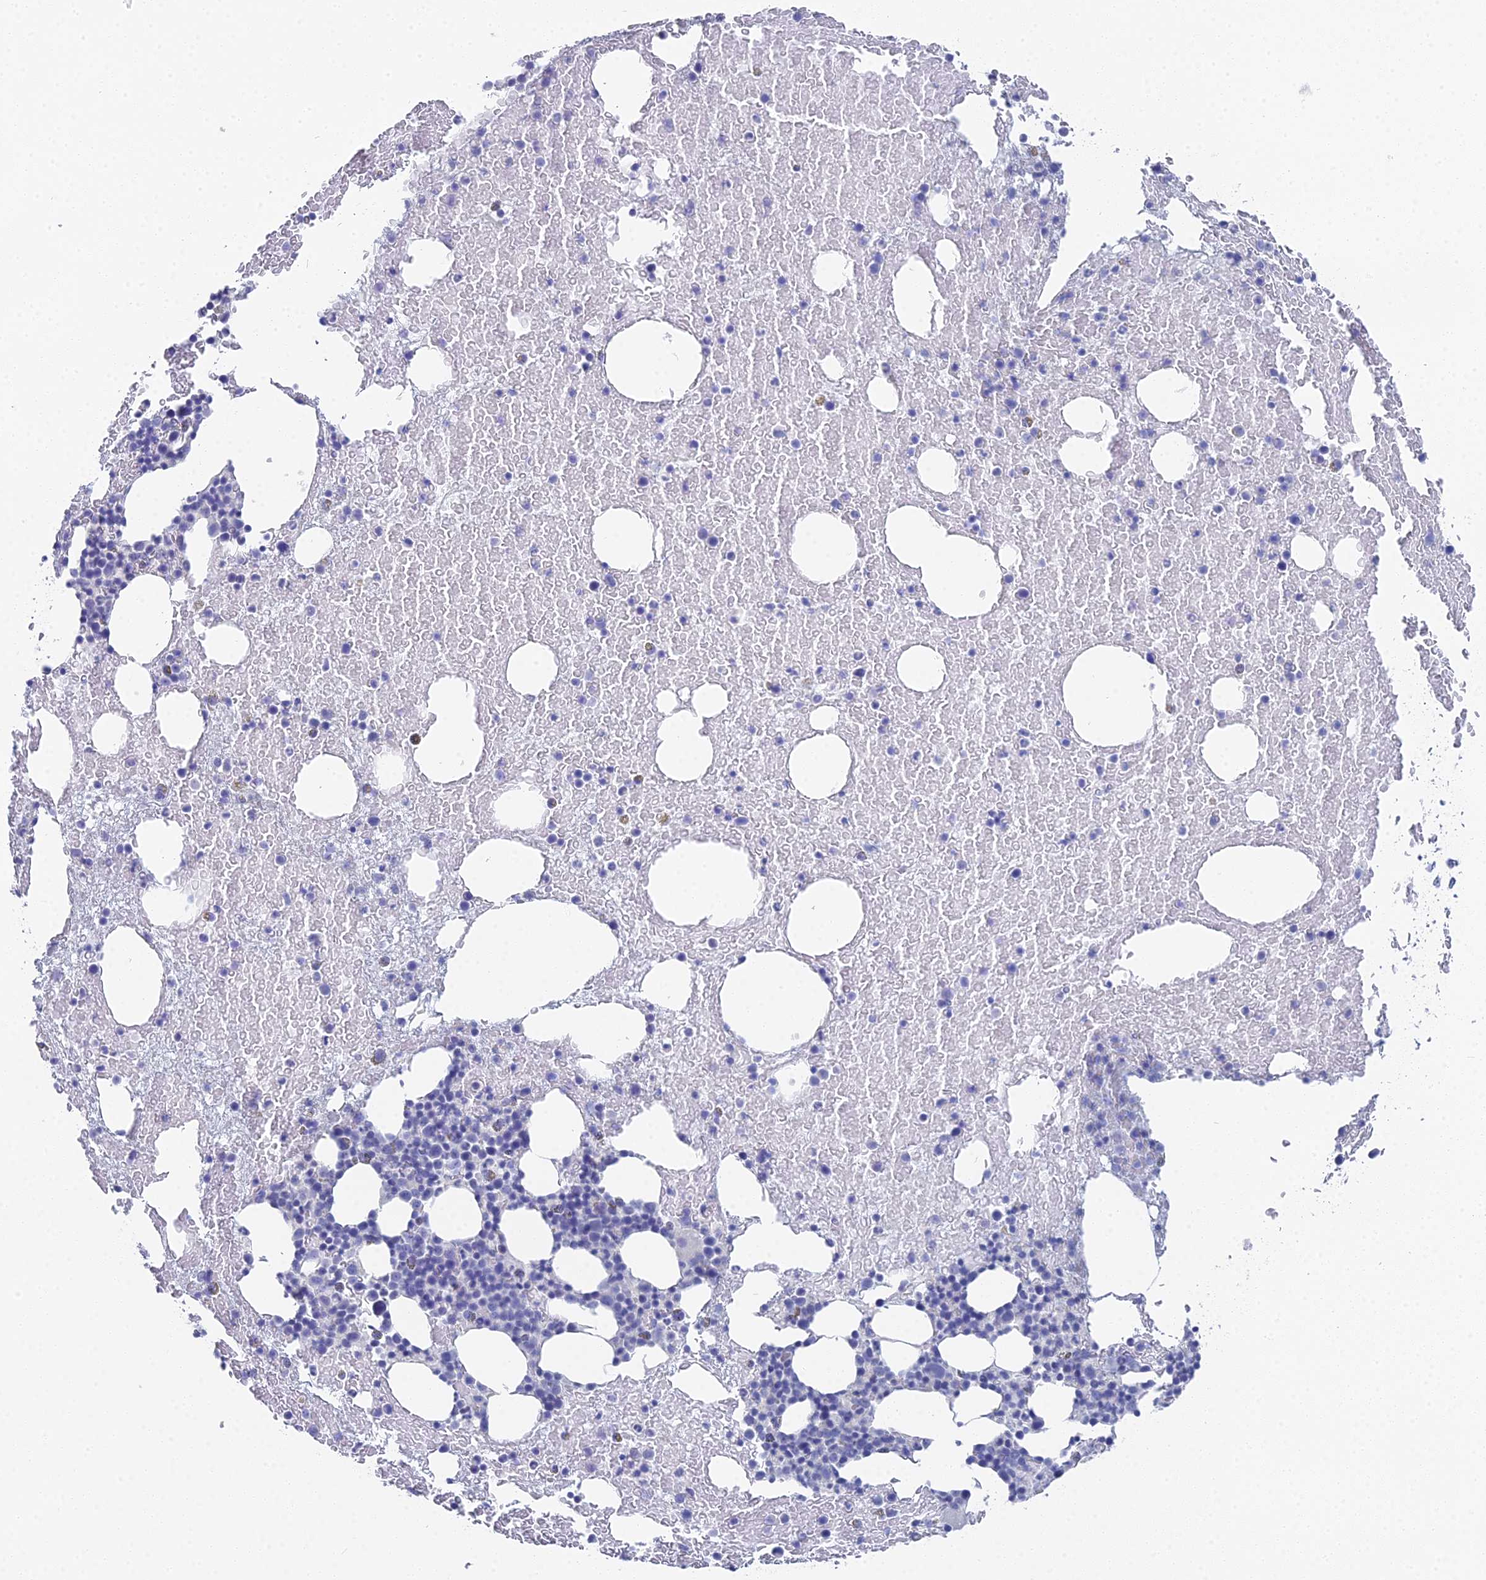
{"staining": {"intensity": "negative", "quantity": "none", "location": "none"}, "tissue": "bone marrow", "cell_type": "Hematopoietic cells", "image_type": "normal", "snomed": [{"axis": "morphology", "description": "Normal tissue, NOS"}, {"axis": "topography", "description": "Bone marrow"}], "caption": "DAB (3,3'-diaminobenzidine) immunohistochemical staining of benign human bone marrow exhibits no significant staining in hematopoietic cells.", "gene": "ALPP", "patient": {"sex": "male", "age": 57}}